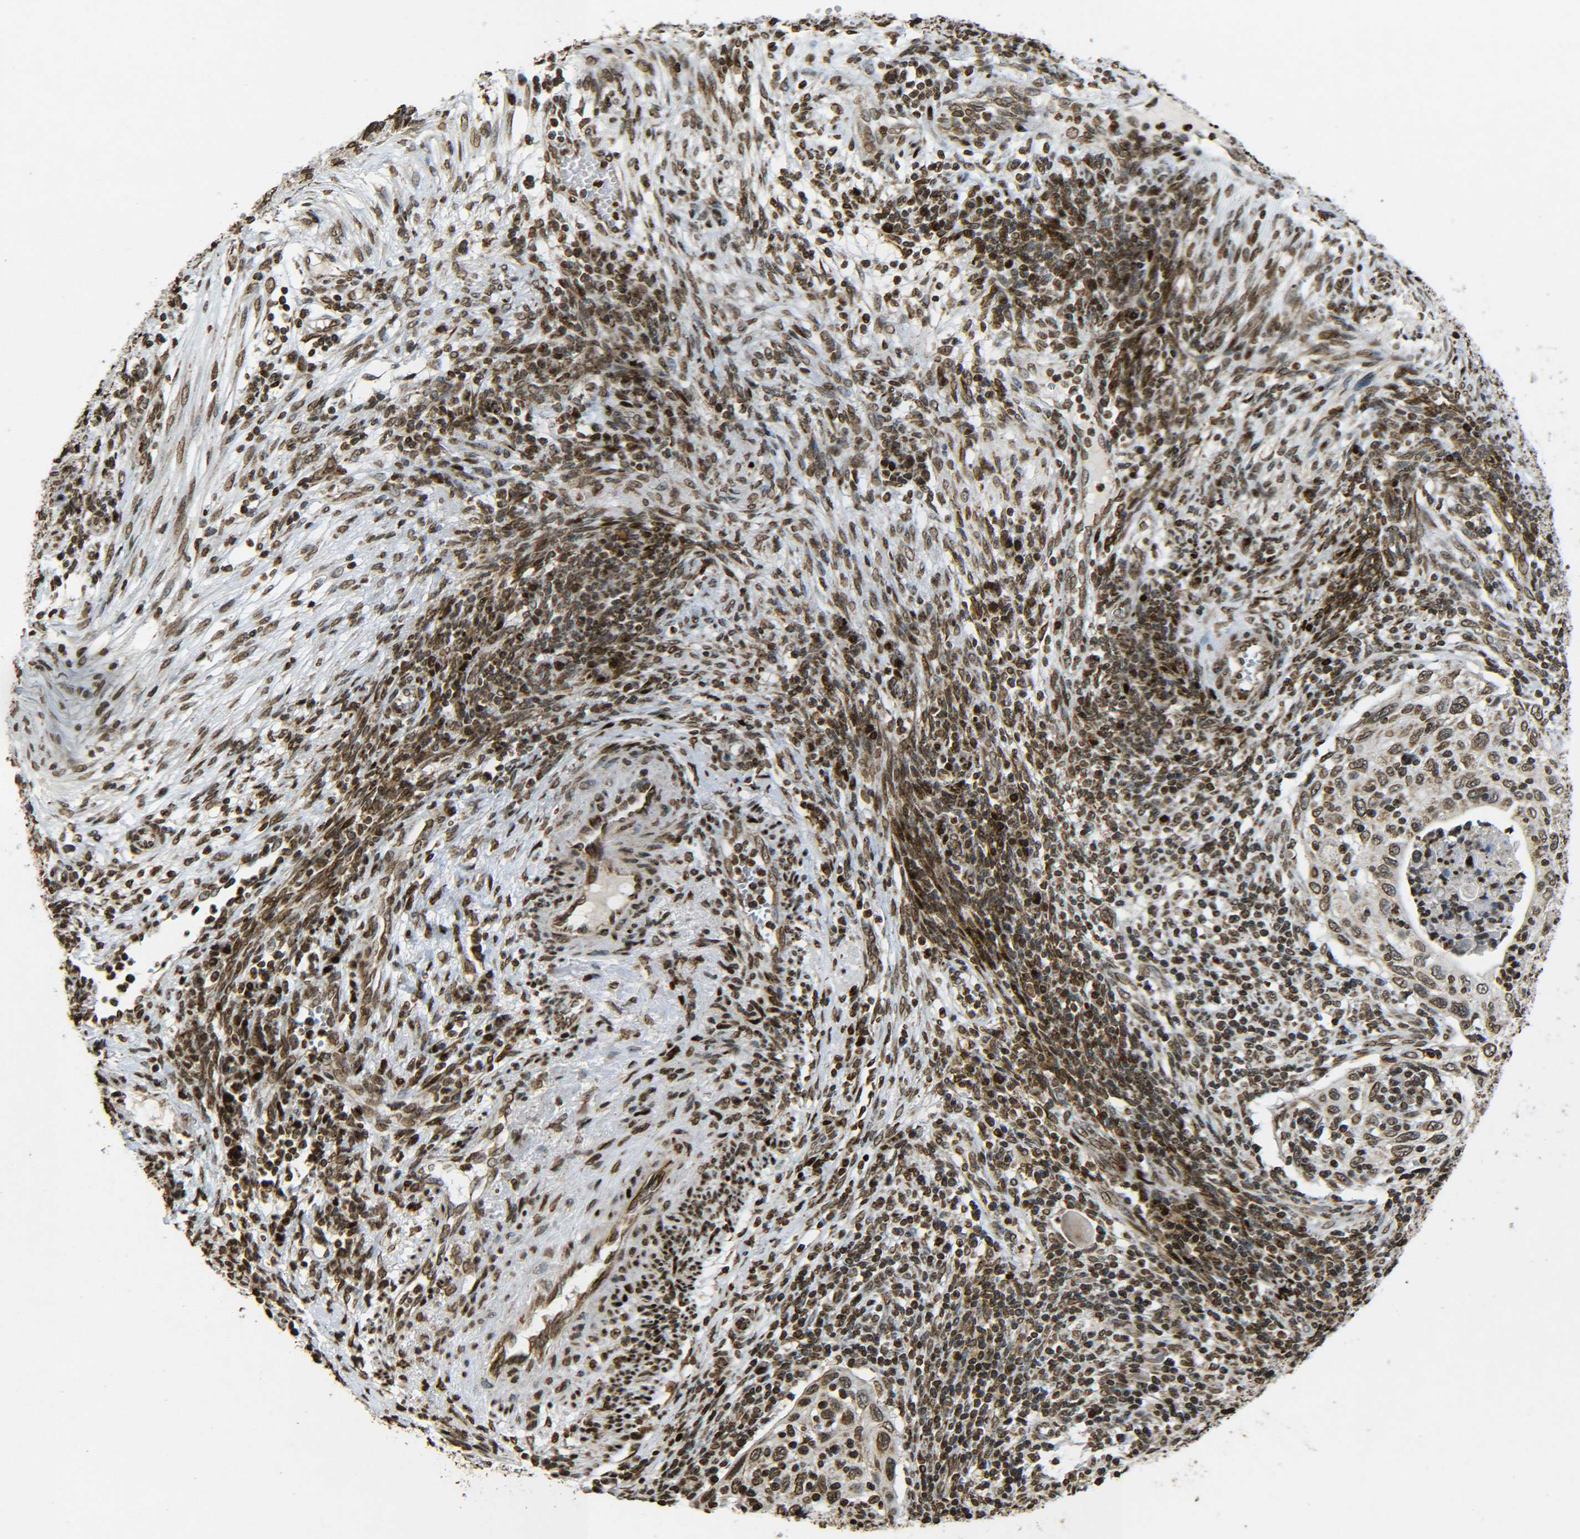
{"staining": {"intensity": "moderate", "quantity": ">75%", "location": "nuclear"}, "tissue": "cervical cancer", "cell_type": "Tumor cells", "image_type": "cancer", "snomed": [{"axis": "morphology", "description": "Squamous cell carcinoma, NOS"}, {"axis": "topography", "description": "Cervix"}], "caption": "Protein expression analysis of human cervical cancer (squamous cell carcinoma) reveals moderate nuclear staining in about >75% of tumor cells.", "gene": "NEUROG2", "patient": {"sex": "female", "age": 70}}